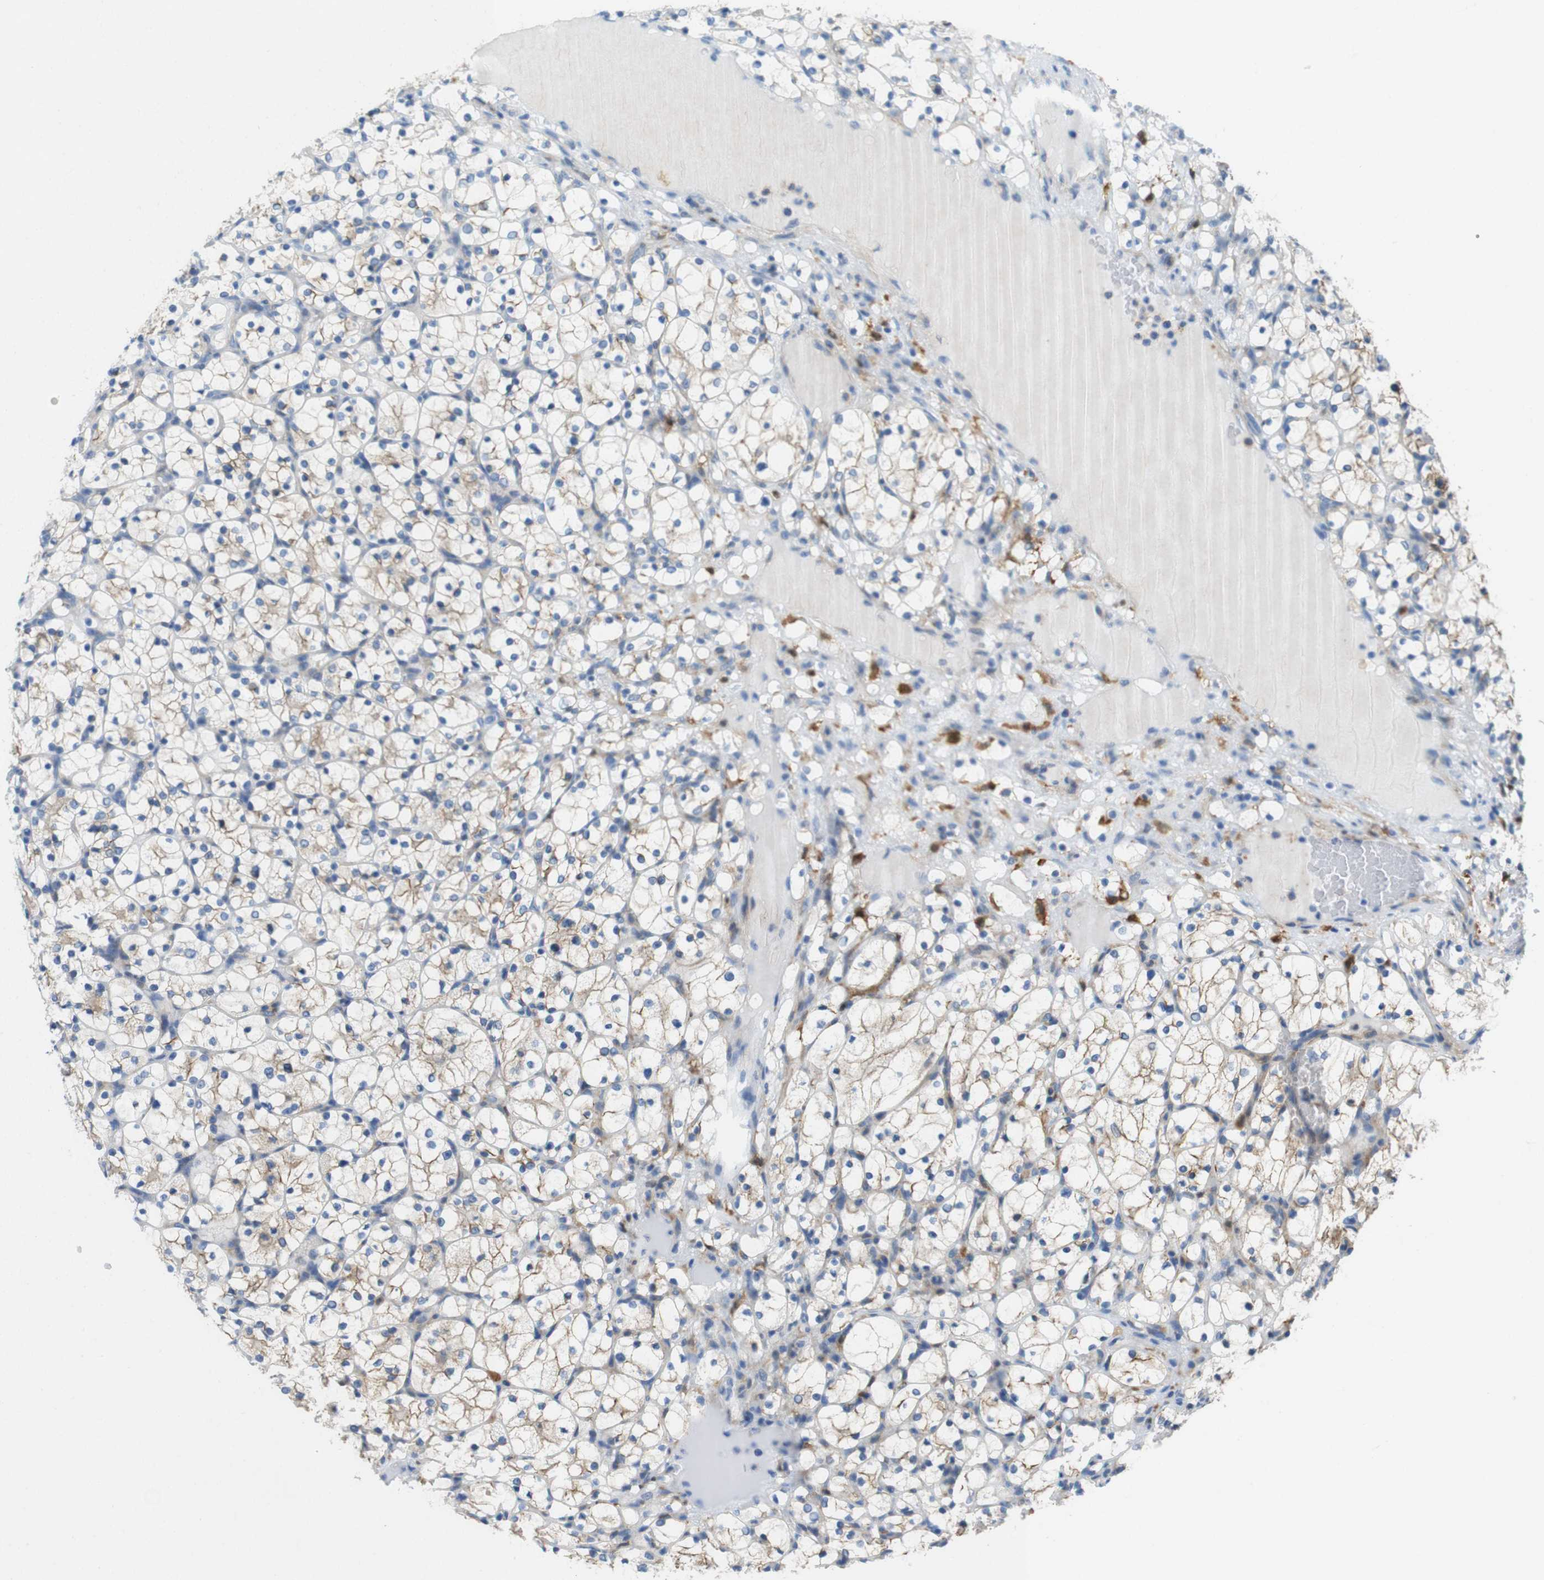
{"staining": {"intensity": "weak", "quantity": "25%-75%", "location": "cytoplasmic/membranous"}, "tissue": "renal cancer", "cell_type": "Tumor cells", "image_type": "cancer", "snomed": [{"axis": "morphology", "description": "Adenocarcinoma, NOS"}, {"axis": "topography", "description": "Kidney"}], "caption": "Protein analysis of renal cancer tissue displays weak cytoplasmic/membranous expression in approximately 25%-75% of tumor cells.", "gene": "CLMN", "patient": {"sex": "female", "age": 69}}